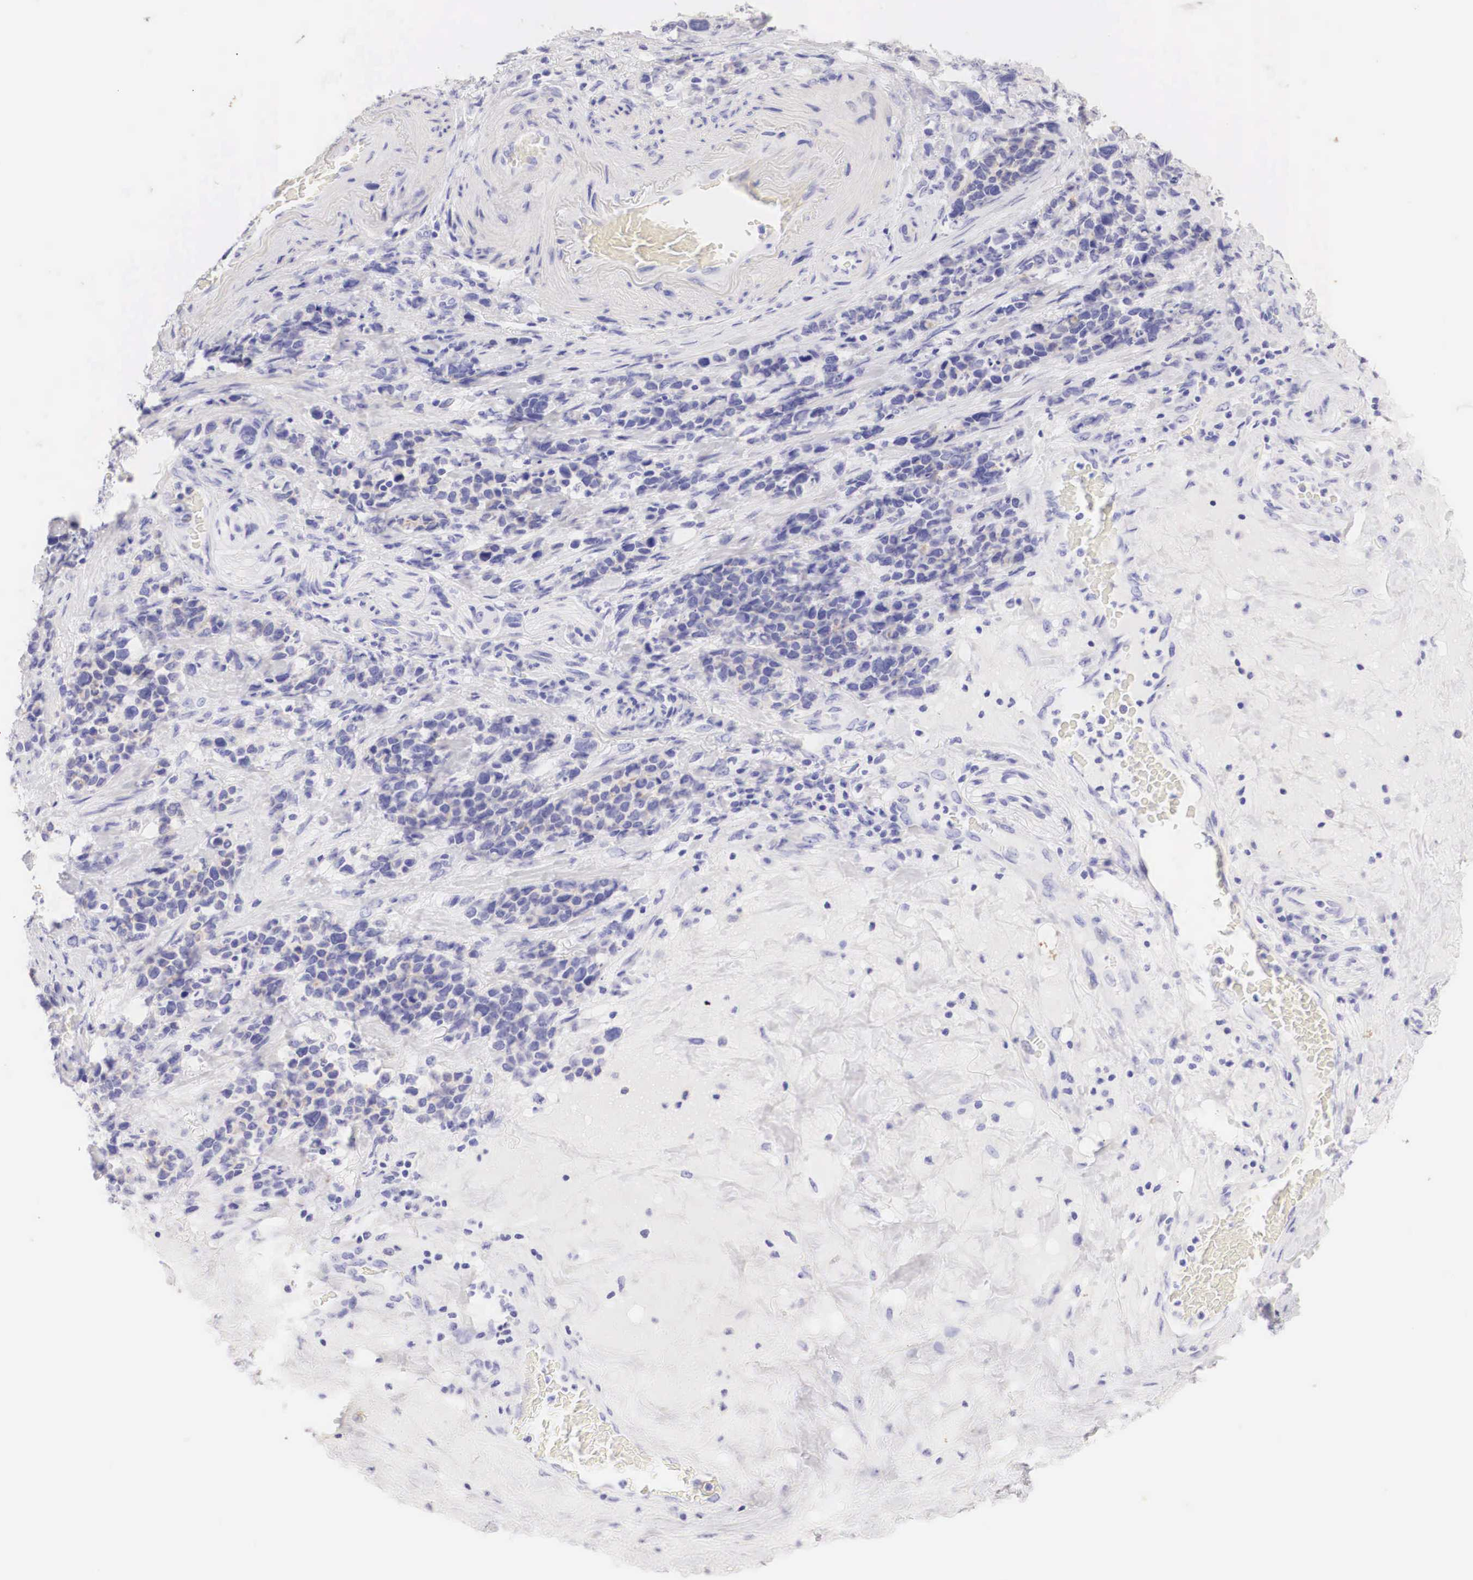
{"staining": {"intensity": "weak", "quantity": "<25%", "location": "cytoplasmic/membranous"}, "tissue": "stomach cancer", "cell_type": "Tumor cells", "image_type": "cancer", "snomed": [{"axis": "morphology", "description": "Adenocarcinoma, NOS"}, {"axis": "topography", "description": "Stomach, upper"}], "caption": "A high-resolution micrograph shows IHC staining of stomach cancer, which displays no significant expression in tumor cells.", "gene": "ERBB2", "patient": {"sex": "male", "age": 71}}